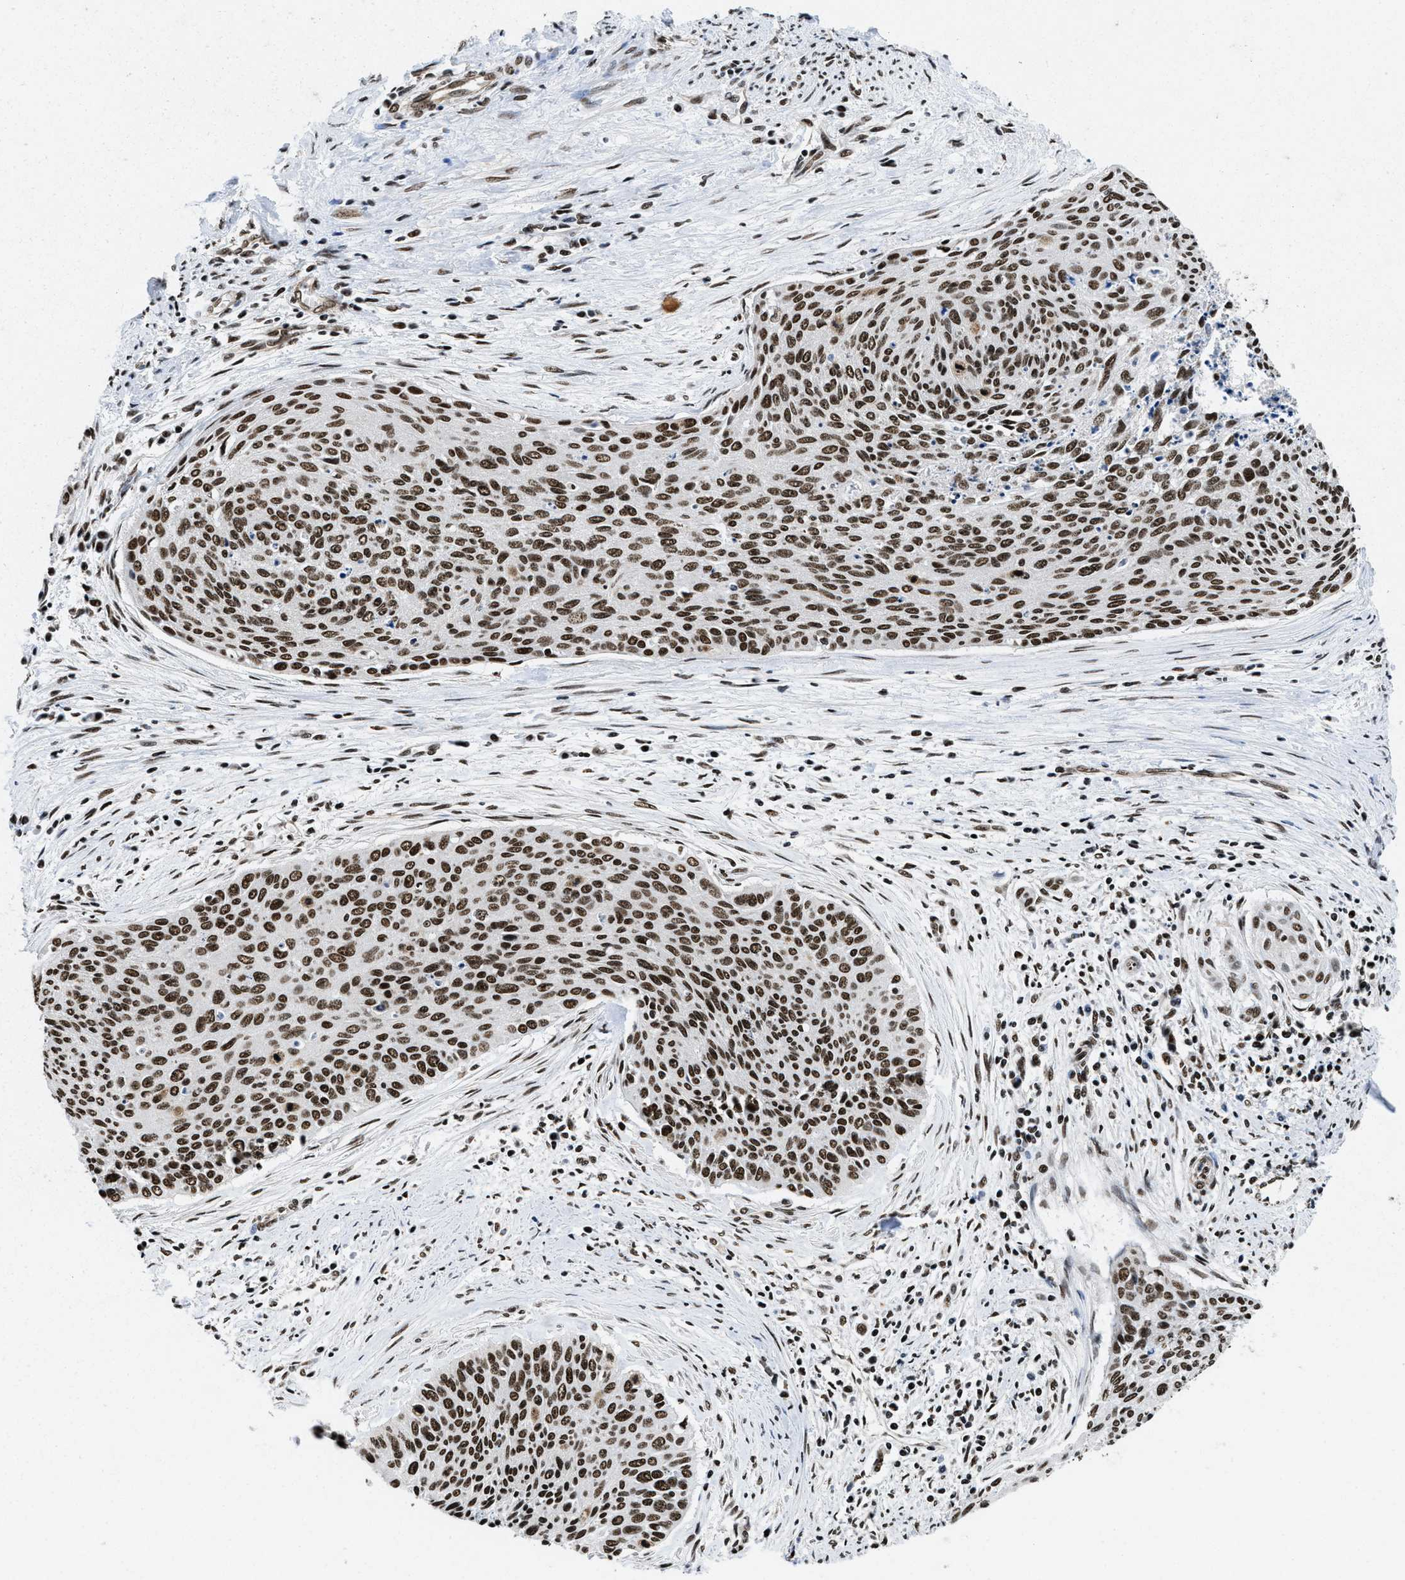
{"staining": {"intensity": "strong", "quantity": ">75%", "location": "nuclear"}, "tissue": "cervical cancer", "cell_type": "Tumor cells", "image_type": "cancer", "snomed": [{"axis": "morphology", "description": "Squamous cell carcinoma, NOS"}, {"axis": "topography", "description": "Cervix"}], "caption": "Approximately >75% of tumor cells in squamous cell carcinoma (cervical) show strong nuclear protein expression as visualized by brown immunohistochemical staining.", "gene": "SAFB", "patient": {"sex": "female", "age": 55}}